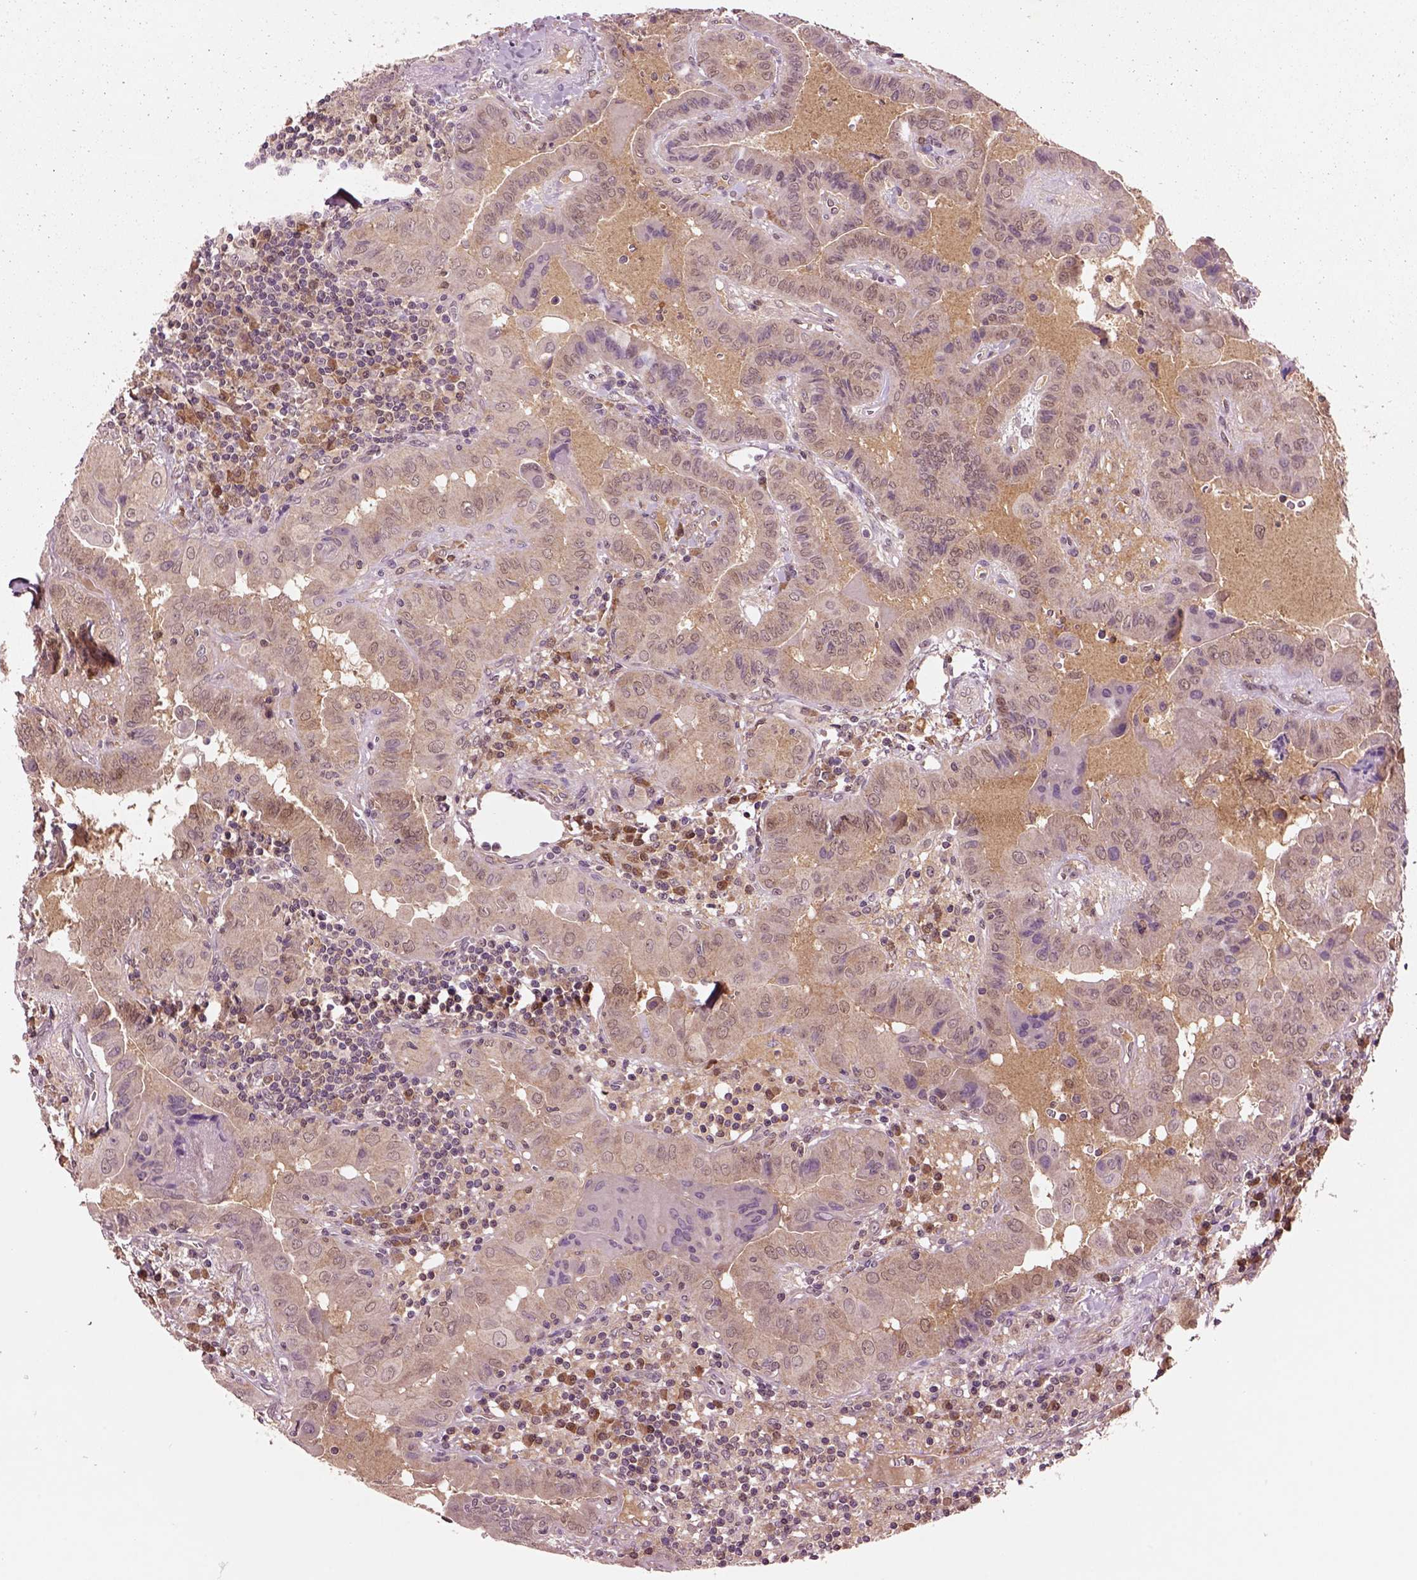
{"staining": {"intensity": "weak", "quantity": "25%-75%", "location": "cytoplasmic/membranous"}, "tissue": "thyroid cancer", "cell_type": "Tumor cells", "image_type": "cancer", "snomed": [{"axis": "morphology", "description": "Papillary adenocarcinoma, NOS"}, {"axis": "topography", "description": "Thyroid gland"}], "caption": "An image showing weak cytoplasmic/membranous staining in about 25%-75% of tumor cells in thyroid cancer, as visualized by brown immunohistochemical staining.", "gene": "MDP1", "patient": {"sex": "female", "age": 37}}